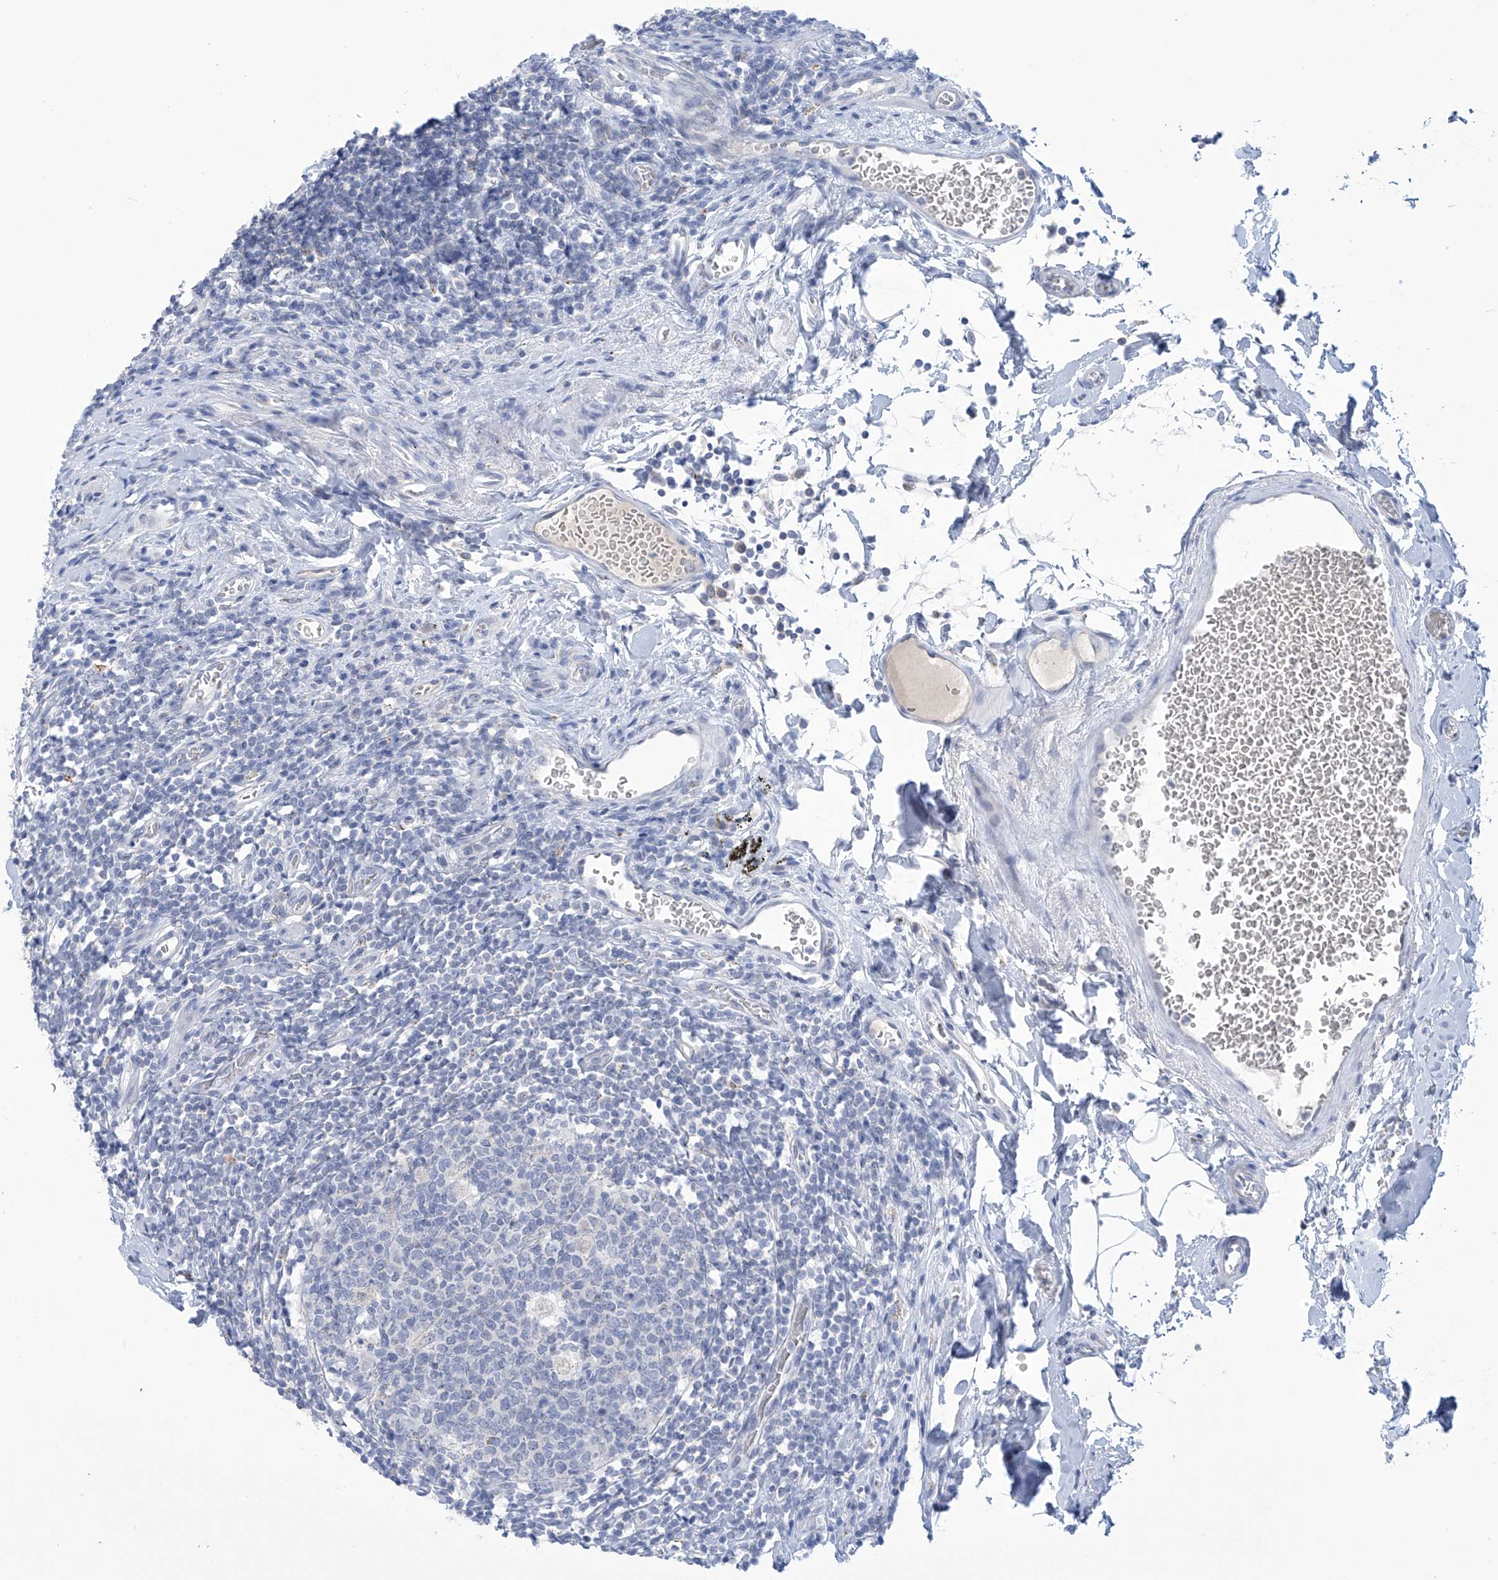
{"staining": {"intensity": "negative", "quantity": "none", "location": "none"}, "tissue": "small intestine", "cell_type": "Glandular cells", "image_type": "normal", "snomed": [{"axis": "morphology", "description": "Normal tissue, NOS"}, {"axis": "topography", "description": "Small intestine"}], "caption": "Small intestine stained for a protein using IHC exhibits no staining glandular cells.", "gene": "IBA57", "patient": {"sex": "male", "age": 52}}